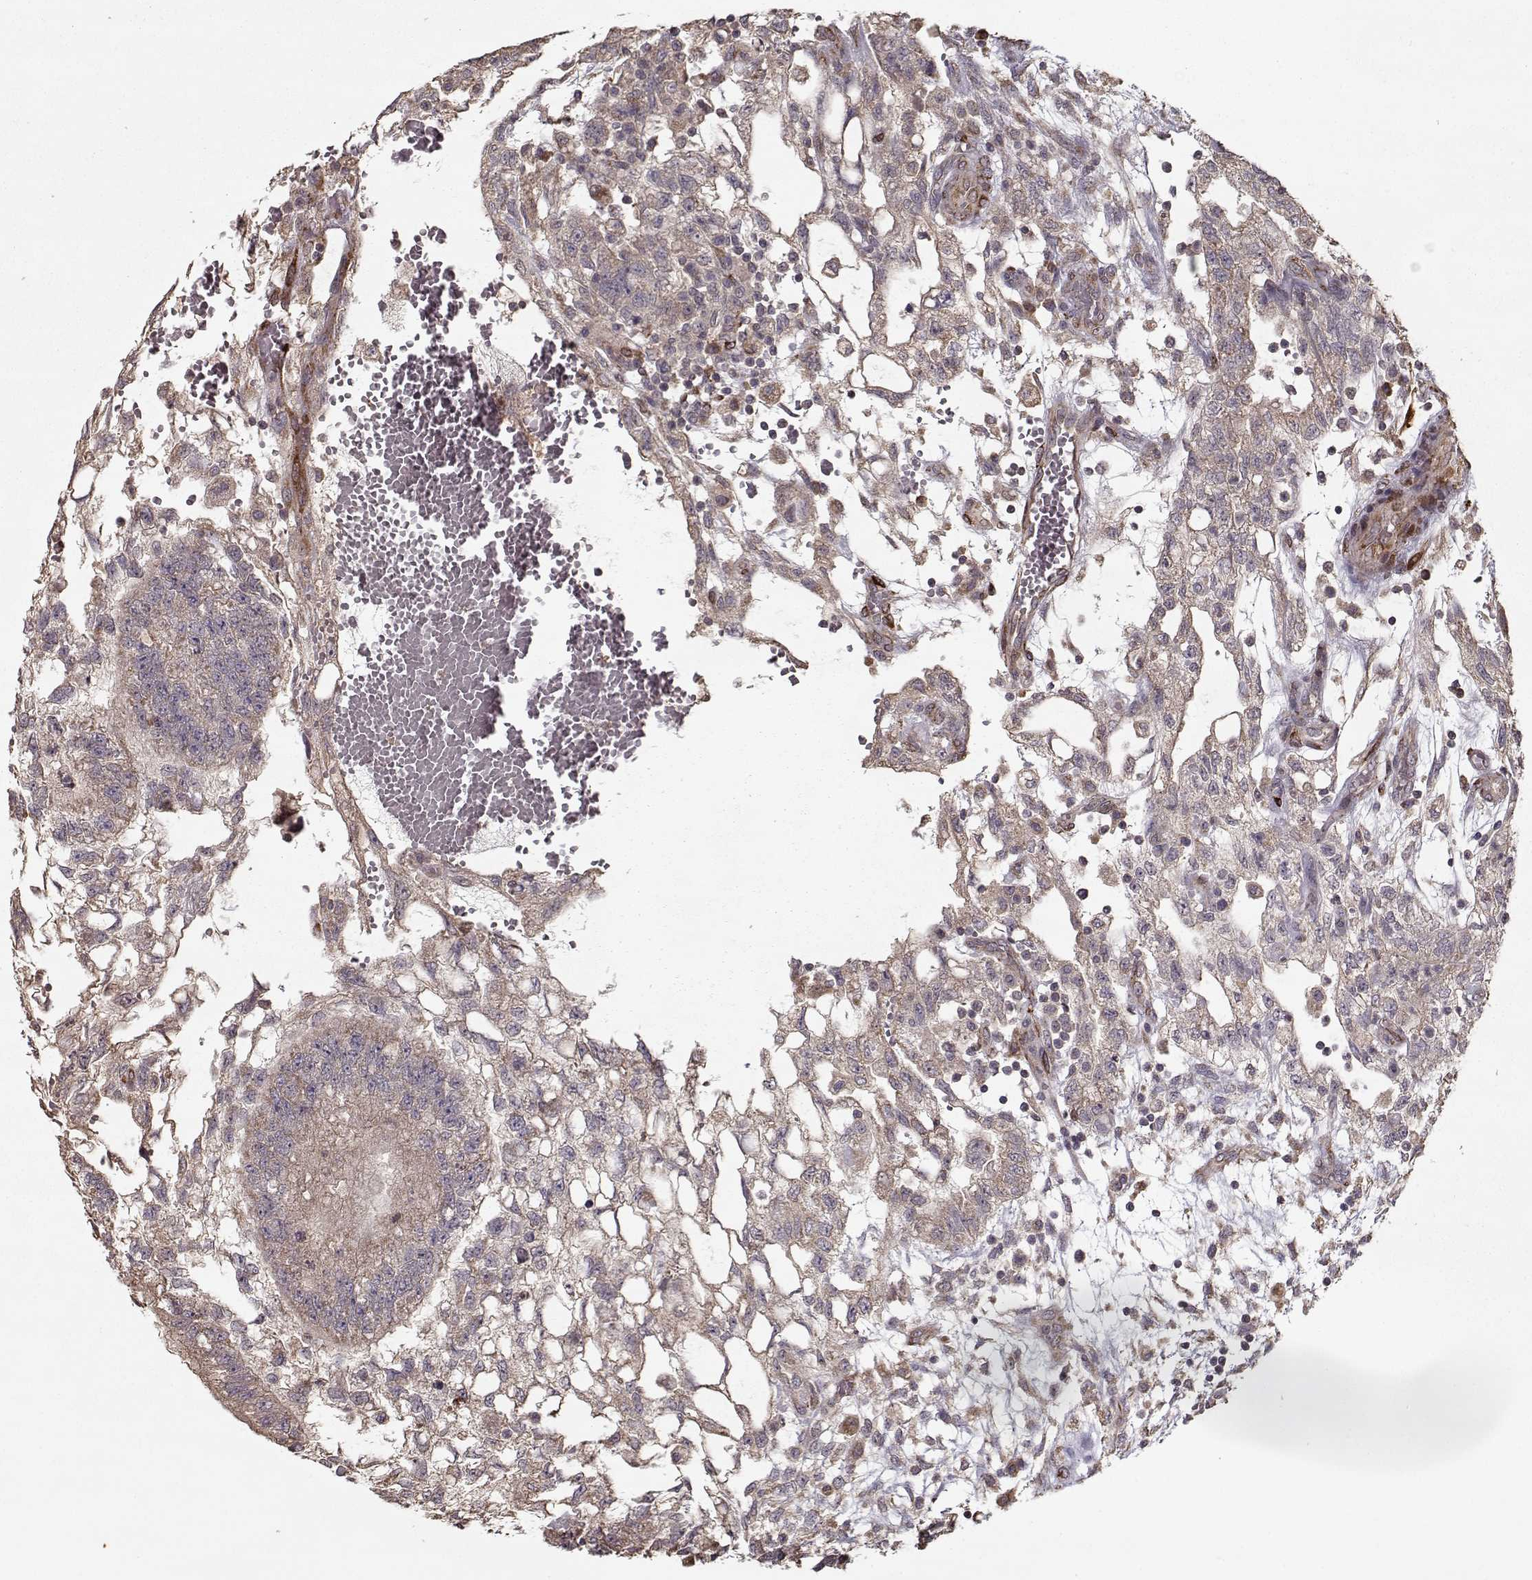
{"staining": {"intensity": "weak", "quantity": ">75%", "location": "cytoplasmic/membranous"}, "tissue": "testis cancer", "cell_type": "Tumor cells", "image_type": "cancer", "snomed": [{"axis": "morphology", "description": "Carcinoma, Embryonal, NOS"}, {"axis": "topography", "description": "Testis"}], "caption": "High-magnification brightfield microscopy of testis cancer stained with DAB (3,3'-diaminobenzidine) (brown) and counterstained with hematoxylin (blue). tumor cells exhibit weak cytoplasmic/membranous staining is appreciated in approximately>75% of cells.", "gene": "IMMP1L", "patient": {"sex": "male", "age": 32}}